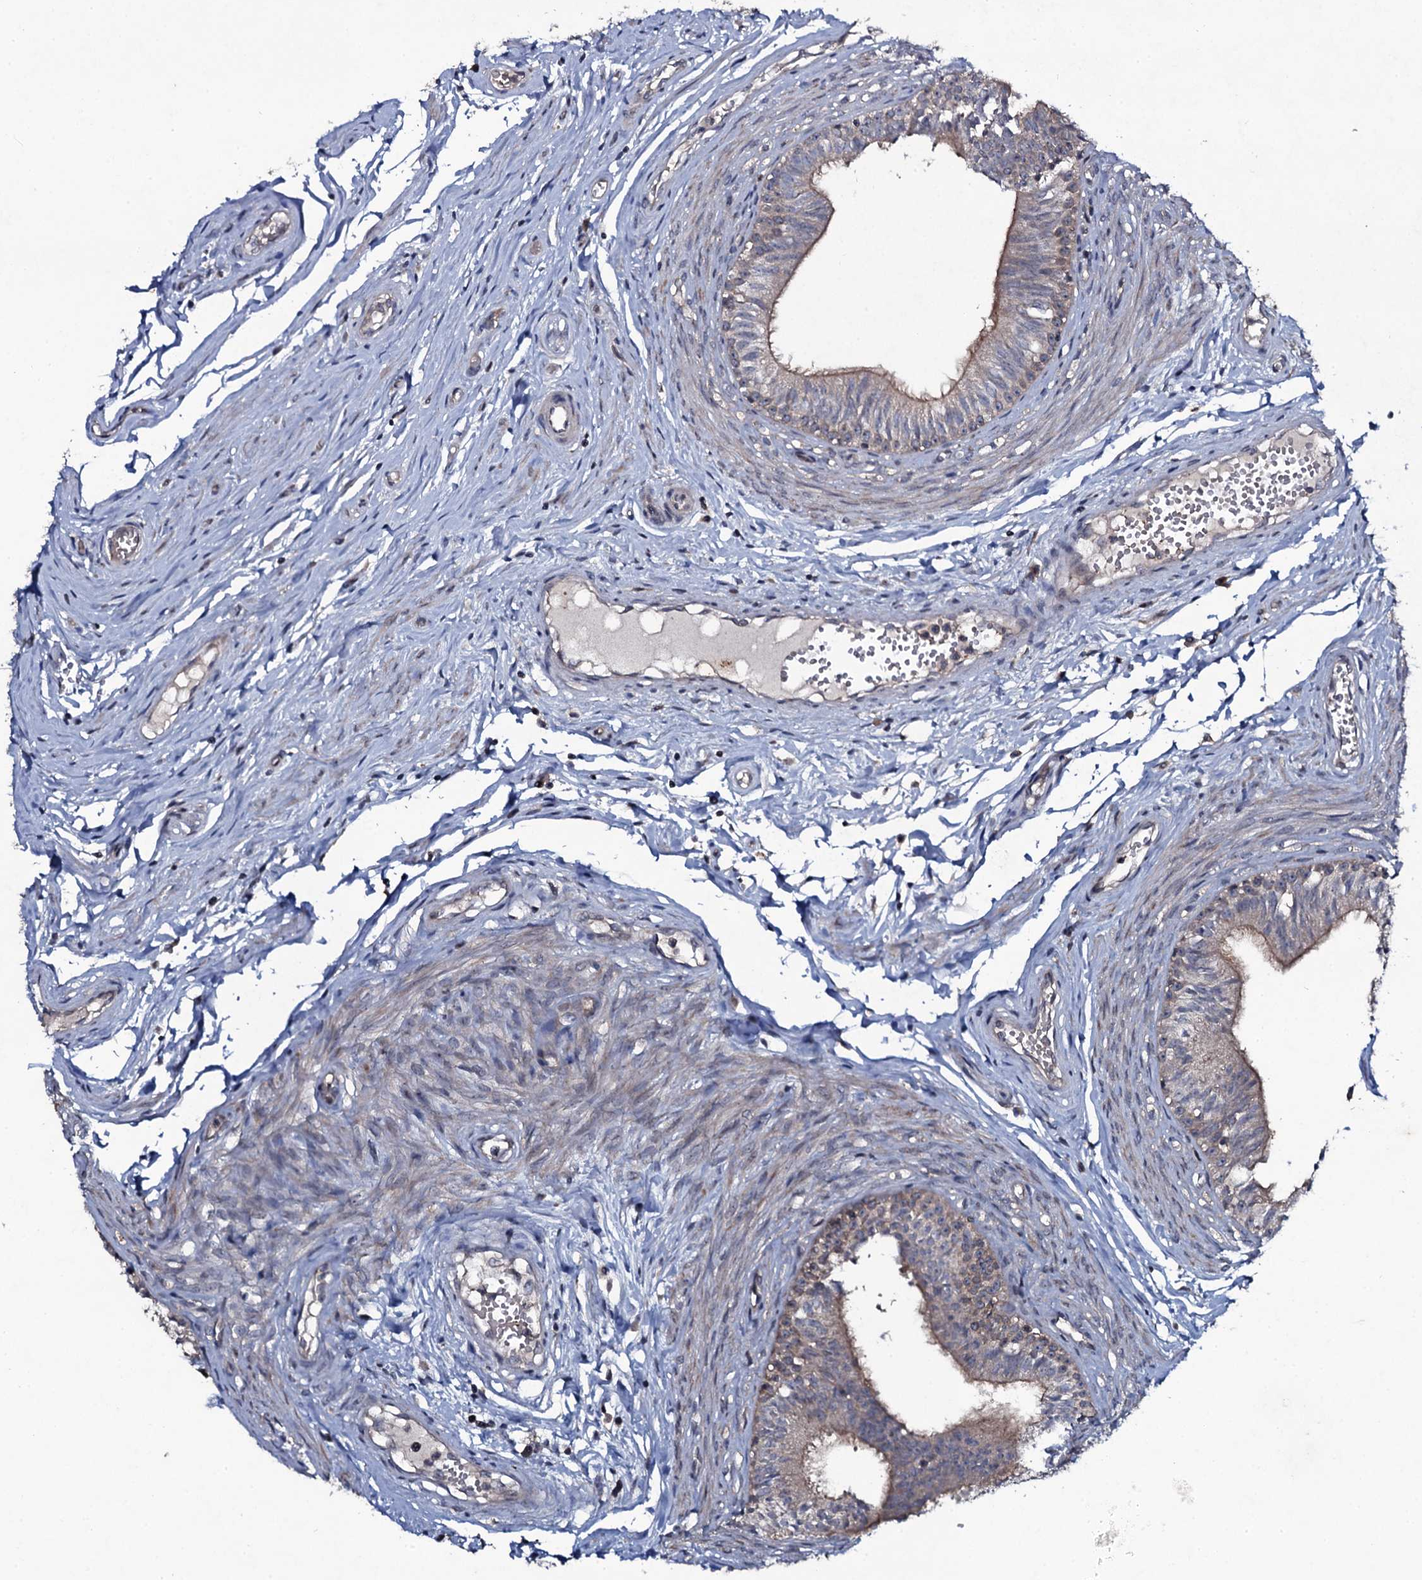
{"staining": {"intensity": "moderate", "quantity": "<25%", "location": "cytoplasmic/membranous"}, "tissue": "epididymis", "cell_type": "Glandular cells", "image_type": "normal", "snomed": [{"axis": "morphology", "description": "Normal tissue, NOS"}, {"axis": "topography", "description": "Epididymis, spermatic cord, NOS"}], "caption": "About <25% of glandular cells in unremarkable epididymis reveal moderate cytoplasmic/membranous protein positivity as visualized by brown immunohistochemical staining.", "gene": "SNAP23", "patient": {"sex": "male", "age": 22}}